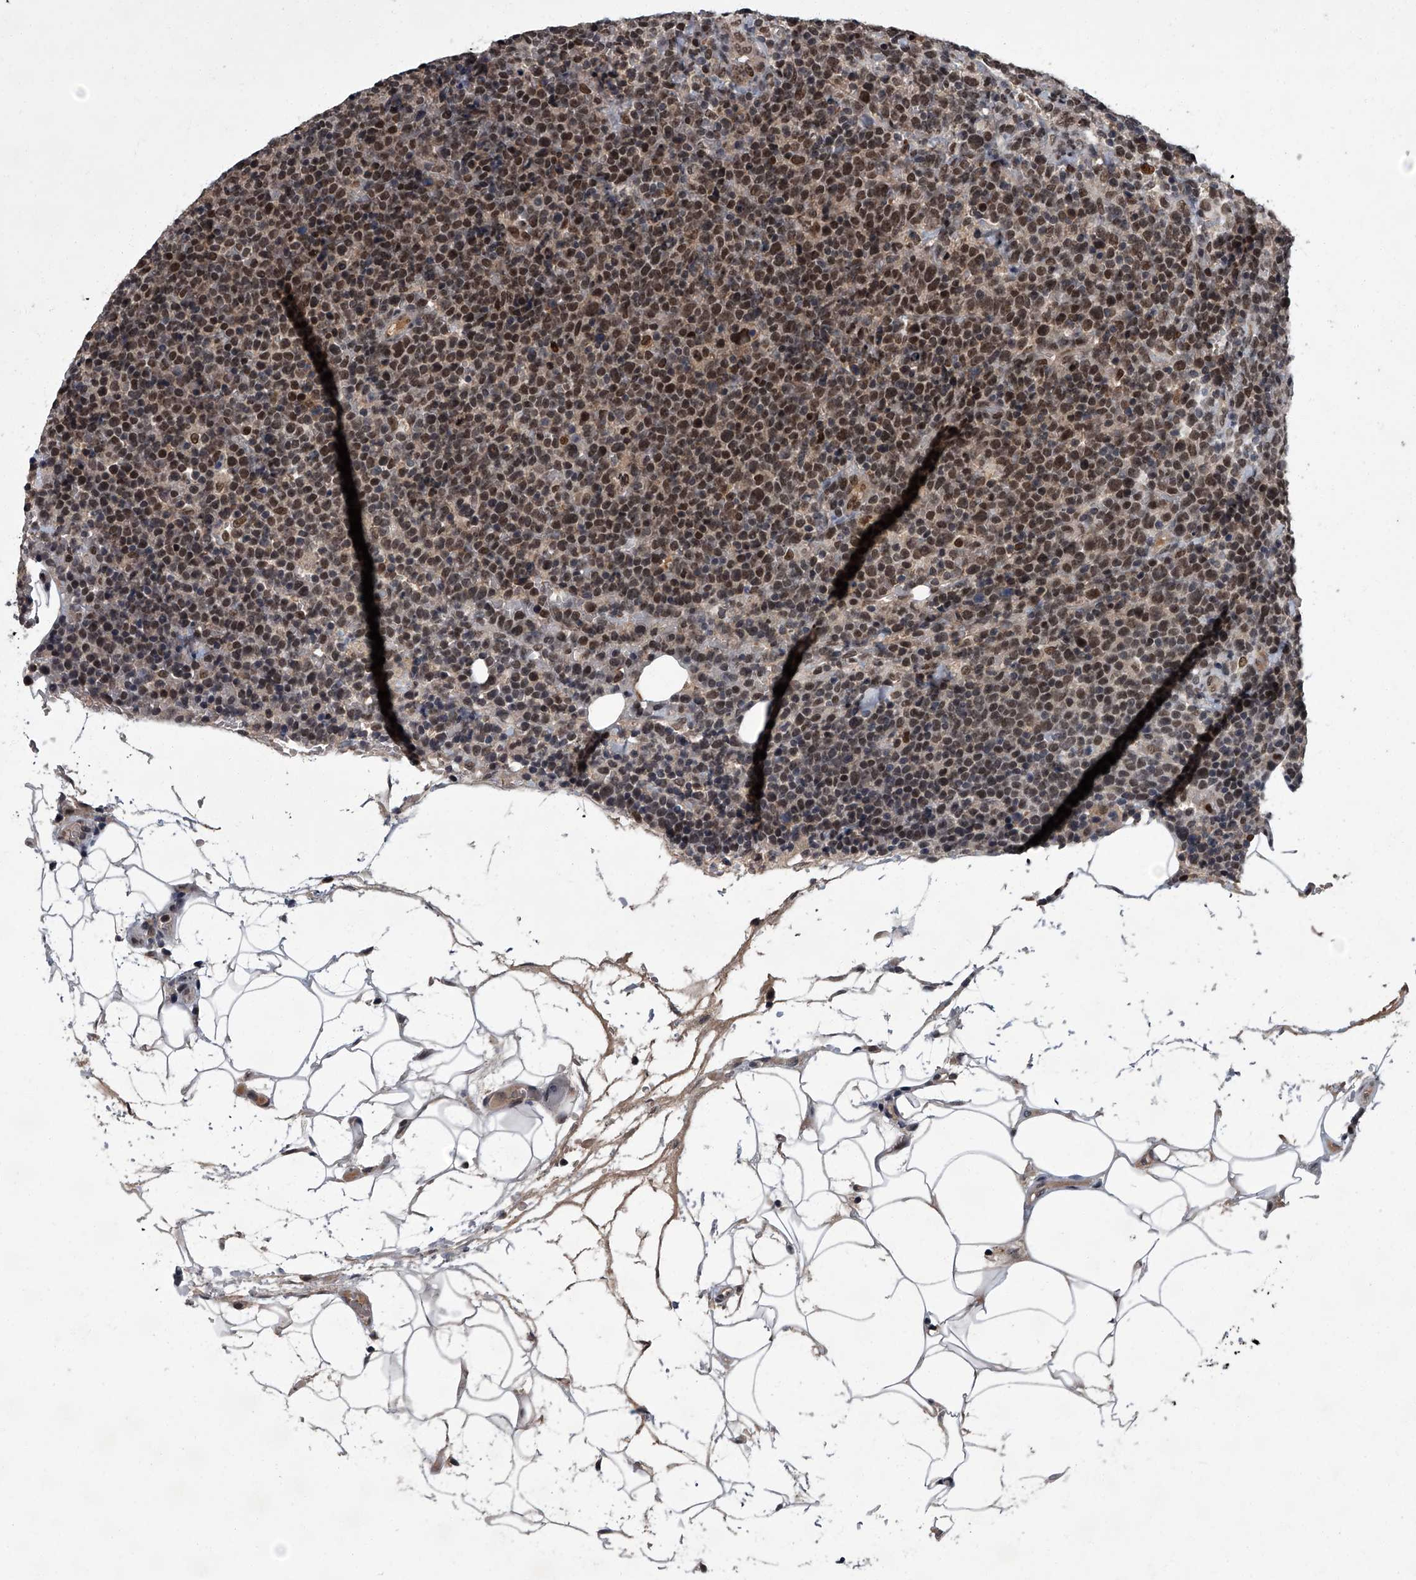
{"staining": {"intensity": "moderate", "quantity": ">75%", "location": "nuclear"}, "tissue": "lymphoma", "cell_type": "Tumor cells", "image_type": "cancer", "snomed": [{"axis": "morphology", "description": "Malignant lymphoma, non-Hodgkin's type, High grade"}, {"axis": "topography", "description": "Lymph node"}], "caption": "Lymphoma was stained to show a protein in brown. There is medium levels of moderate nuclear positivity in approximately >75% of tumor cells. (DAB IHC, brown staining for protein, blue staining for nuclei).", "gene": "ZNF518B", "patient": {"sex": "male", "age": 61}}